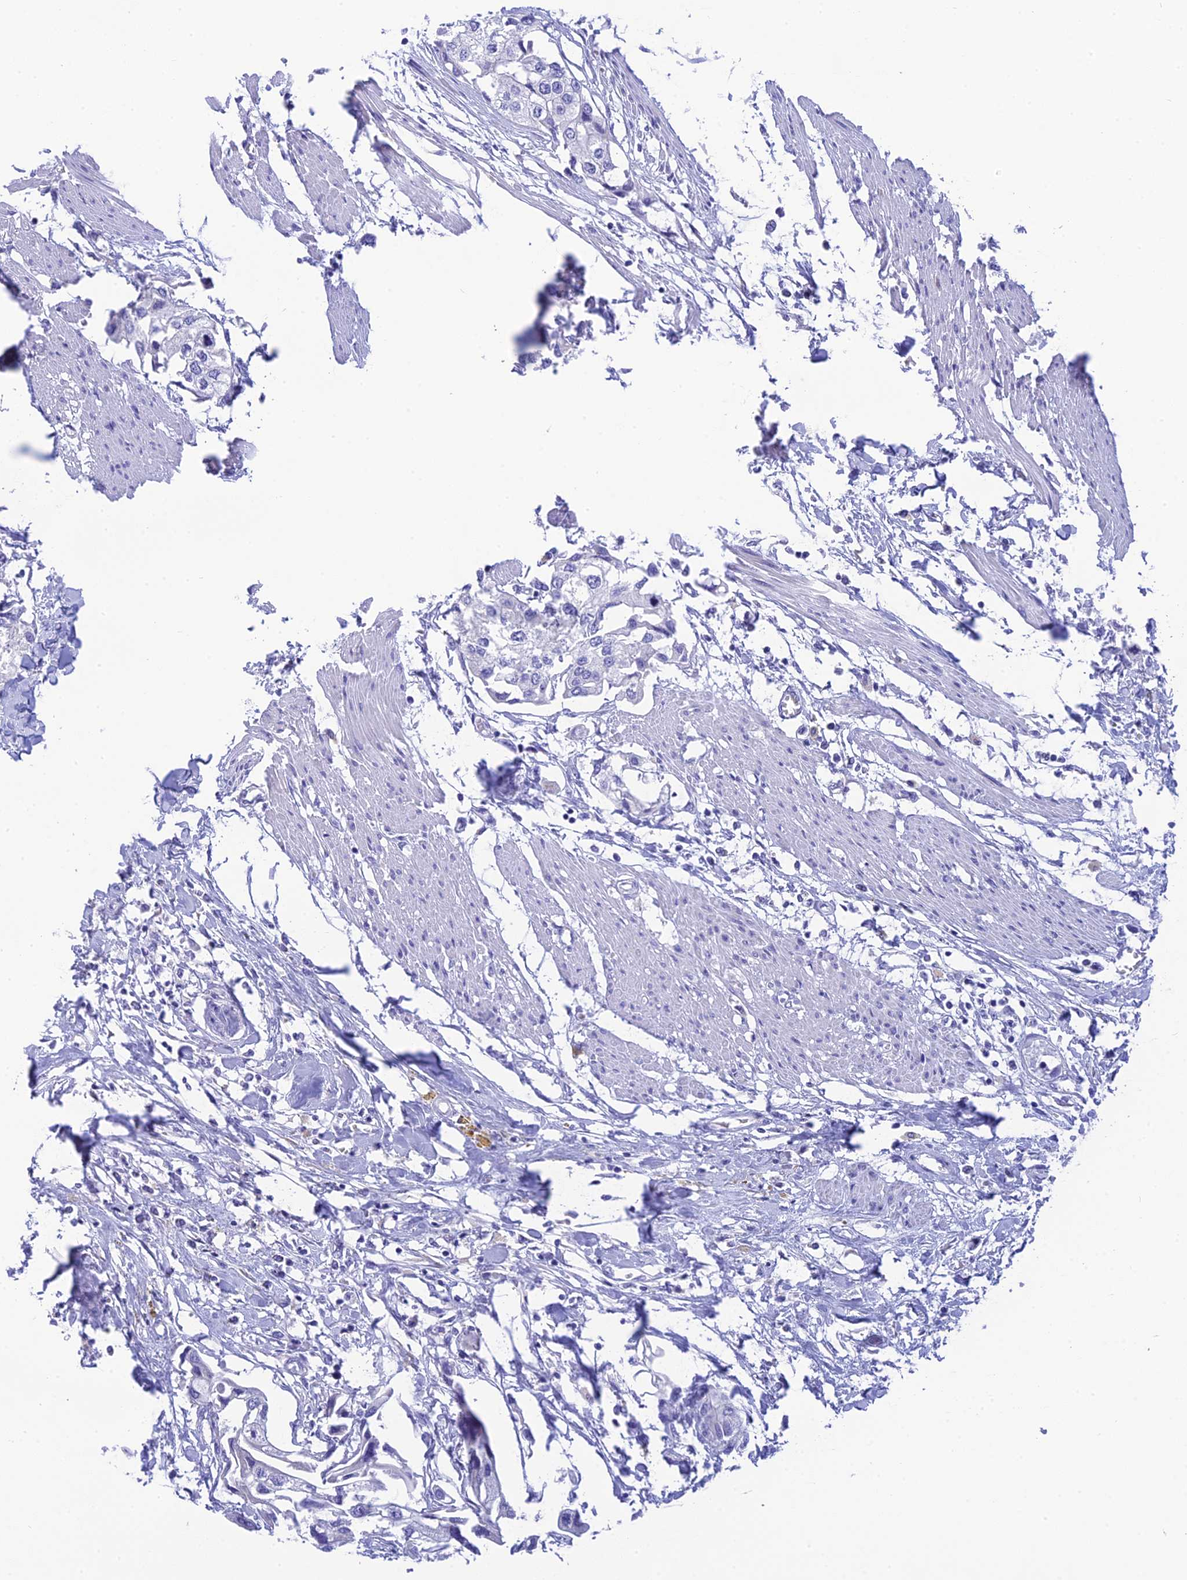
{"staining": {"intensity": "negative", "quantity": "none", "location": "none"}, "tissue": "urothelial cancer", "cell_type": "Tumor cells", "image_type": "cancer", "snomed": [{"axis": "morphology", "description": "Urothelial carcinoma, High grade"}, {"axis": "topography", "description": "Urinary bladder"}], "caption": "Human urothelial cancer stained for a protein using immunohistochemistry (IHC) shows no positivity in tumor cells.", "gene": "KDELR3", "patient": {"sex": "male", "age": 64}}